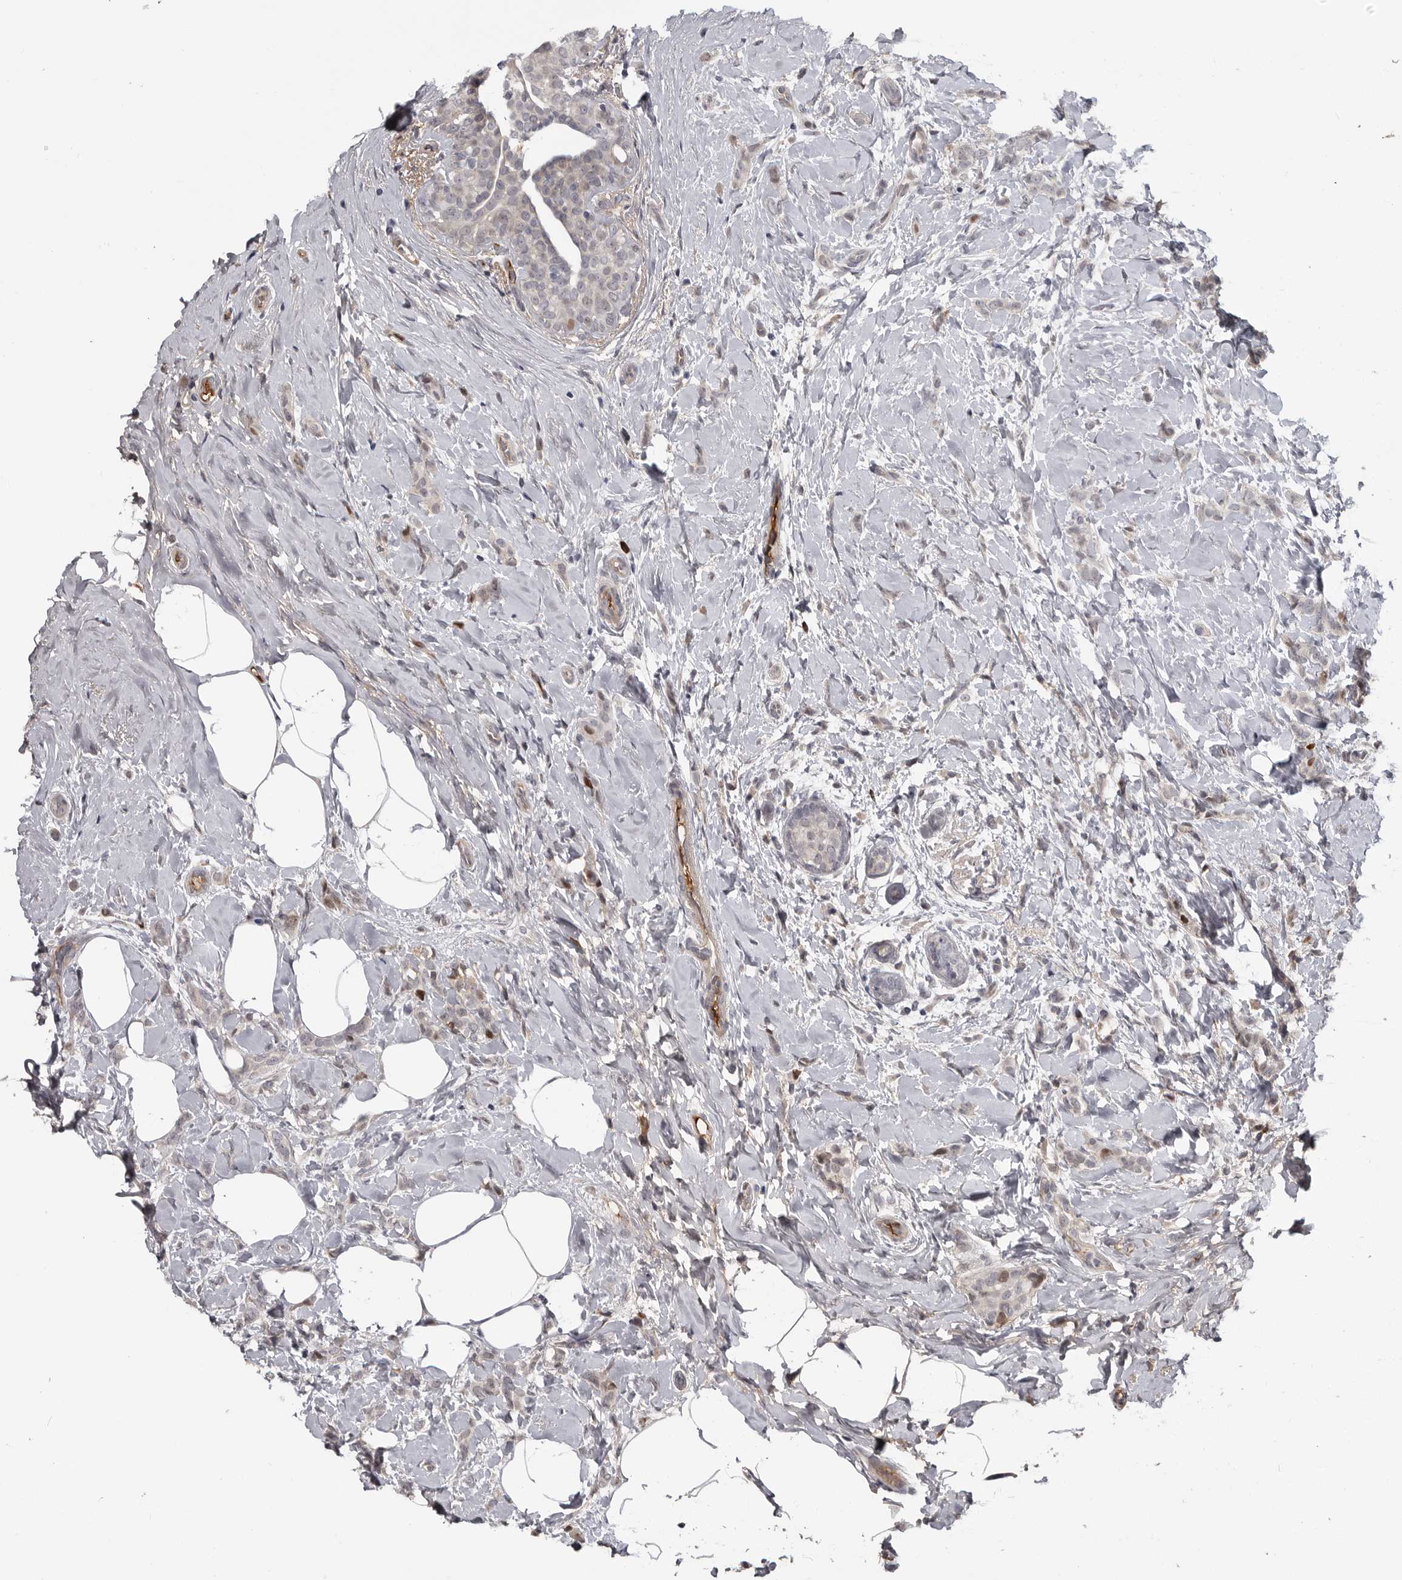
{"staining": {"intensity": "moderate", "quantity": "<25%", "location": "nuclear"}, "tissue": "breast cancer", "cell_type": "Tumor cells", "image_type": "cancer", "snomed": [{"axis": "morphology", "description": "Lobular carcinoma, in situ"}, {"axis": "morphology", "description": "Lobular carcinoma"}, {"axis": "topography", "description": "Breast"}], "caption": "A photomicrograph of lobular carcinoma (breast) stained for a protein reveals moderate nuclear brown staining in tumor cells. (Stains: DAB (3,3'-diaminobenzidine) in brown, nuclei in blue, Microscopy: brightfield microscopy at high magnification).", "gene": "ZNF277", "patient": {"sex": "female", "age": 41}}